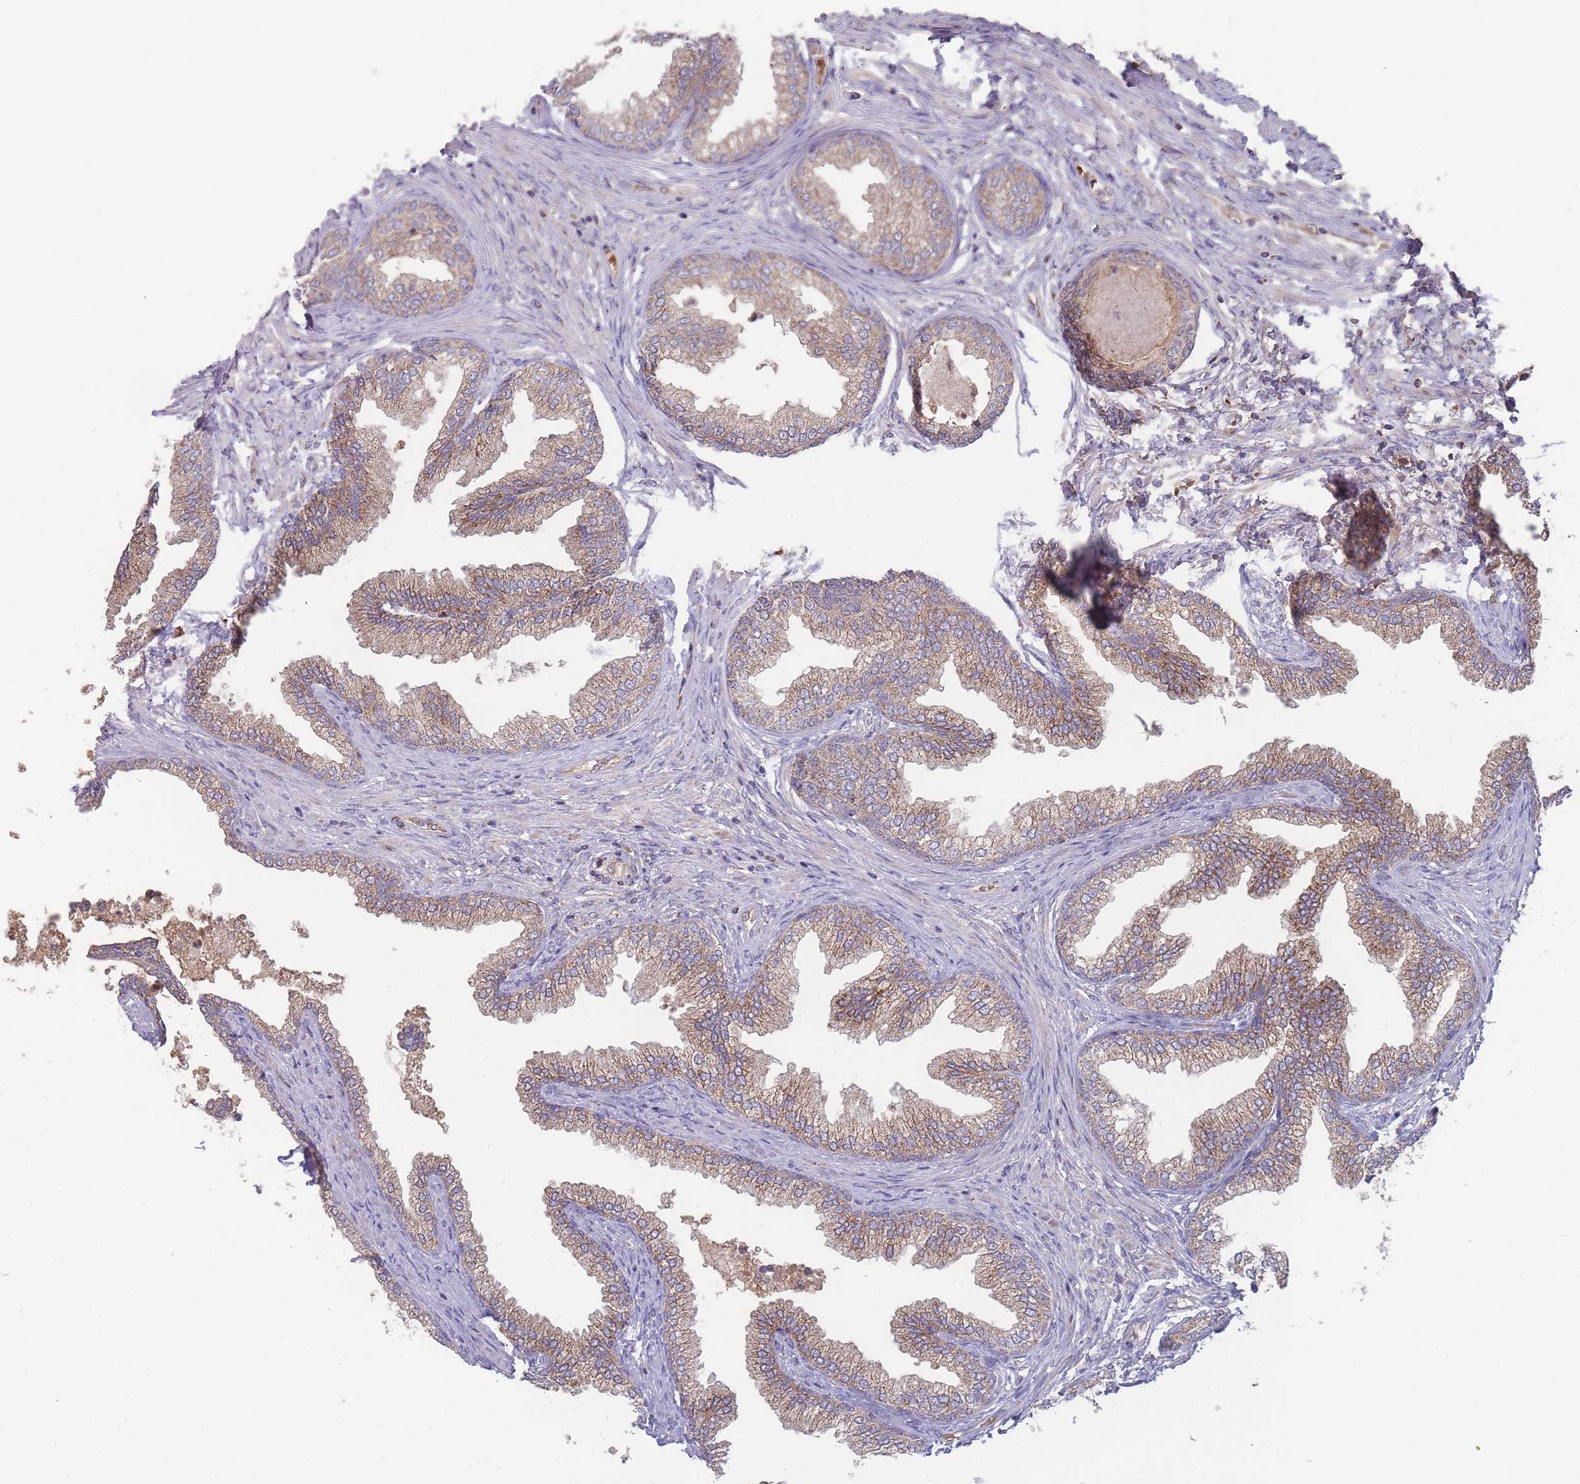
{"staining": {"intensity": "moderate", "quantity": ">75%", "location": "cytoplasmic/membranous"}, "tissue": "prostate", "cell_type": "Glandular cells", "image_type": "normal", "snomed": [{"axis": "morphology", "description": "Normal tissue, NOS"}, {"axis": "topography", "description": "Prostate"}], "caption": "Immunohistochemistry (IHC) micrograph of unremarkable prostate: human prostate stained using immunohistochemistry shows medium levels of moderate protein expression localized specifically in the cytoplasmic/membranous of glandular cells, appearing as a cytoplasmic/membranous brown color.", "gene": "SLC35B4", "patient": {"sex": "male", "age": 76}}